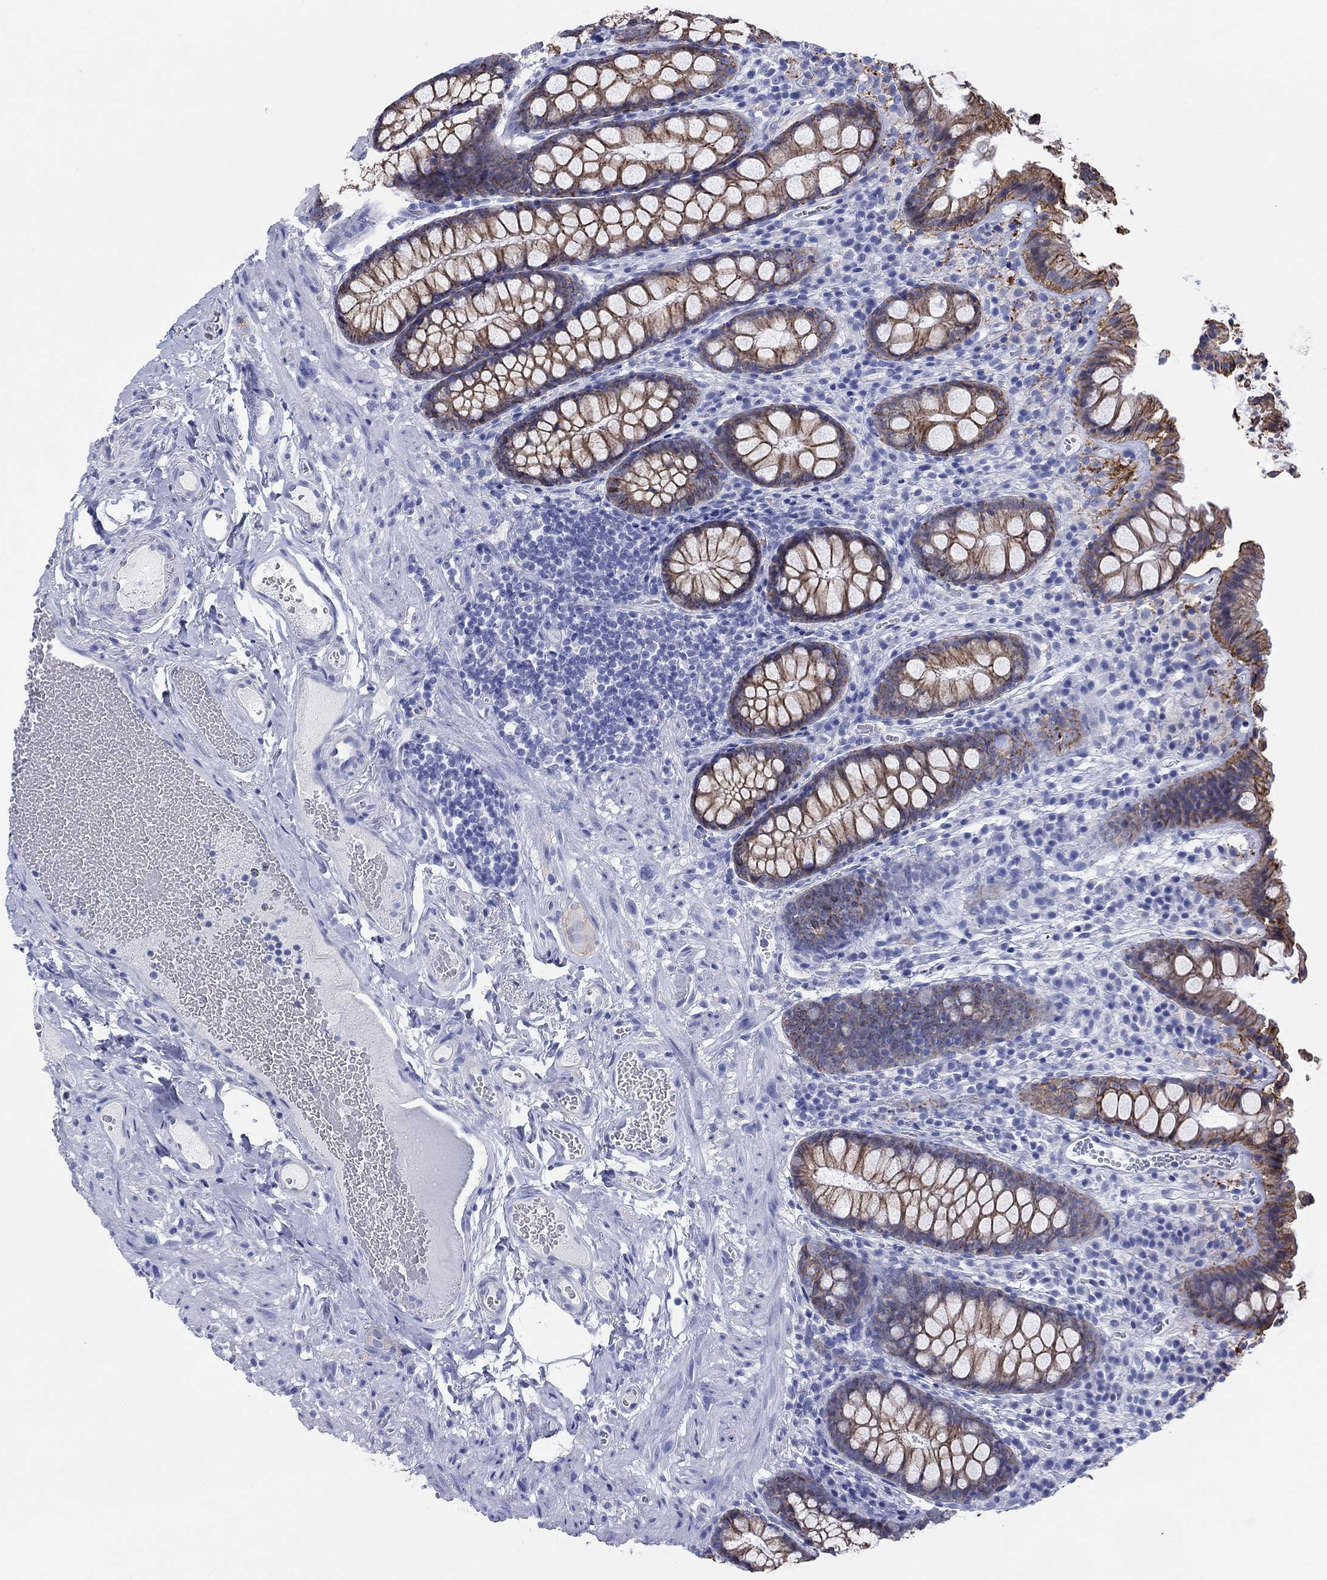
{"staining": {"intensity": "negative", "quantity": "none", "location": "none"}, "tissue": "colon", "cell_type": "Endothelial cells", "image_type": "normal", "snomed": [{"axis": "morphology", "description": "Normal tissue, NOS"}, {"axis": "topography", "description": "Colon"}], "caption": "Immunohistochemical staining of unremarkable colon reveals no significant positivity in endothelial cells.", "gene": "ATP1B1", "patient": {"sex": "female", "age": 86}}